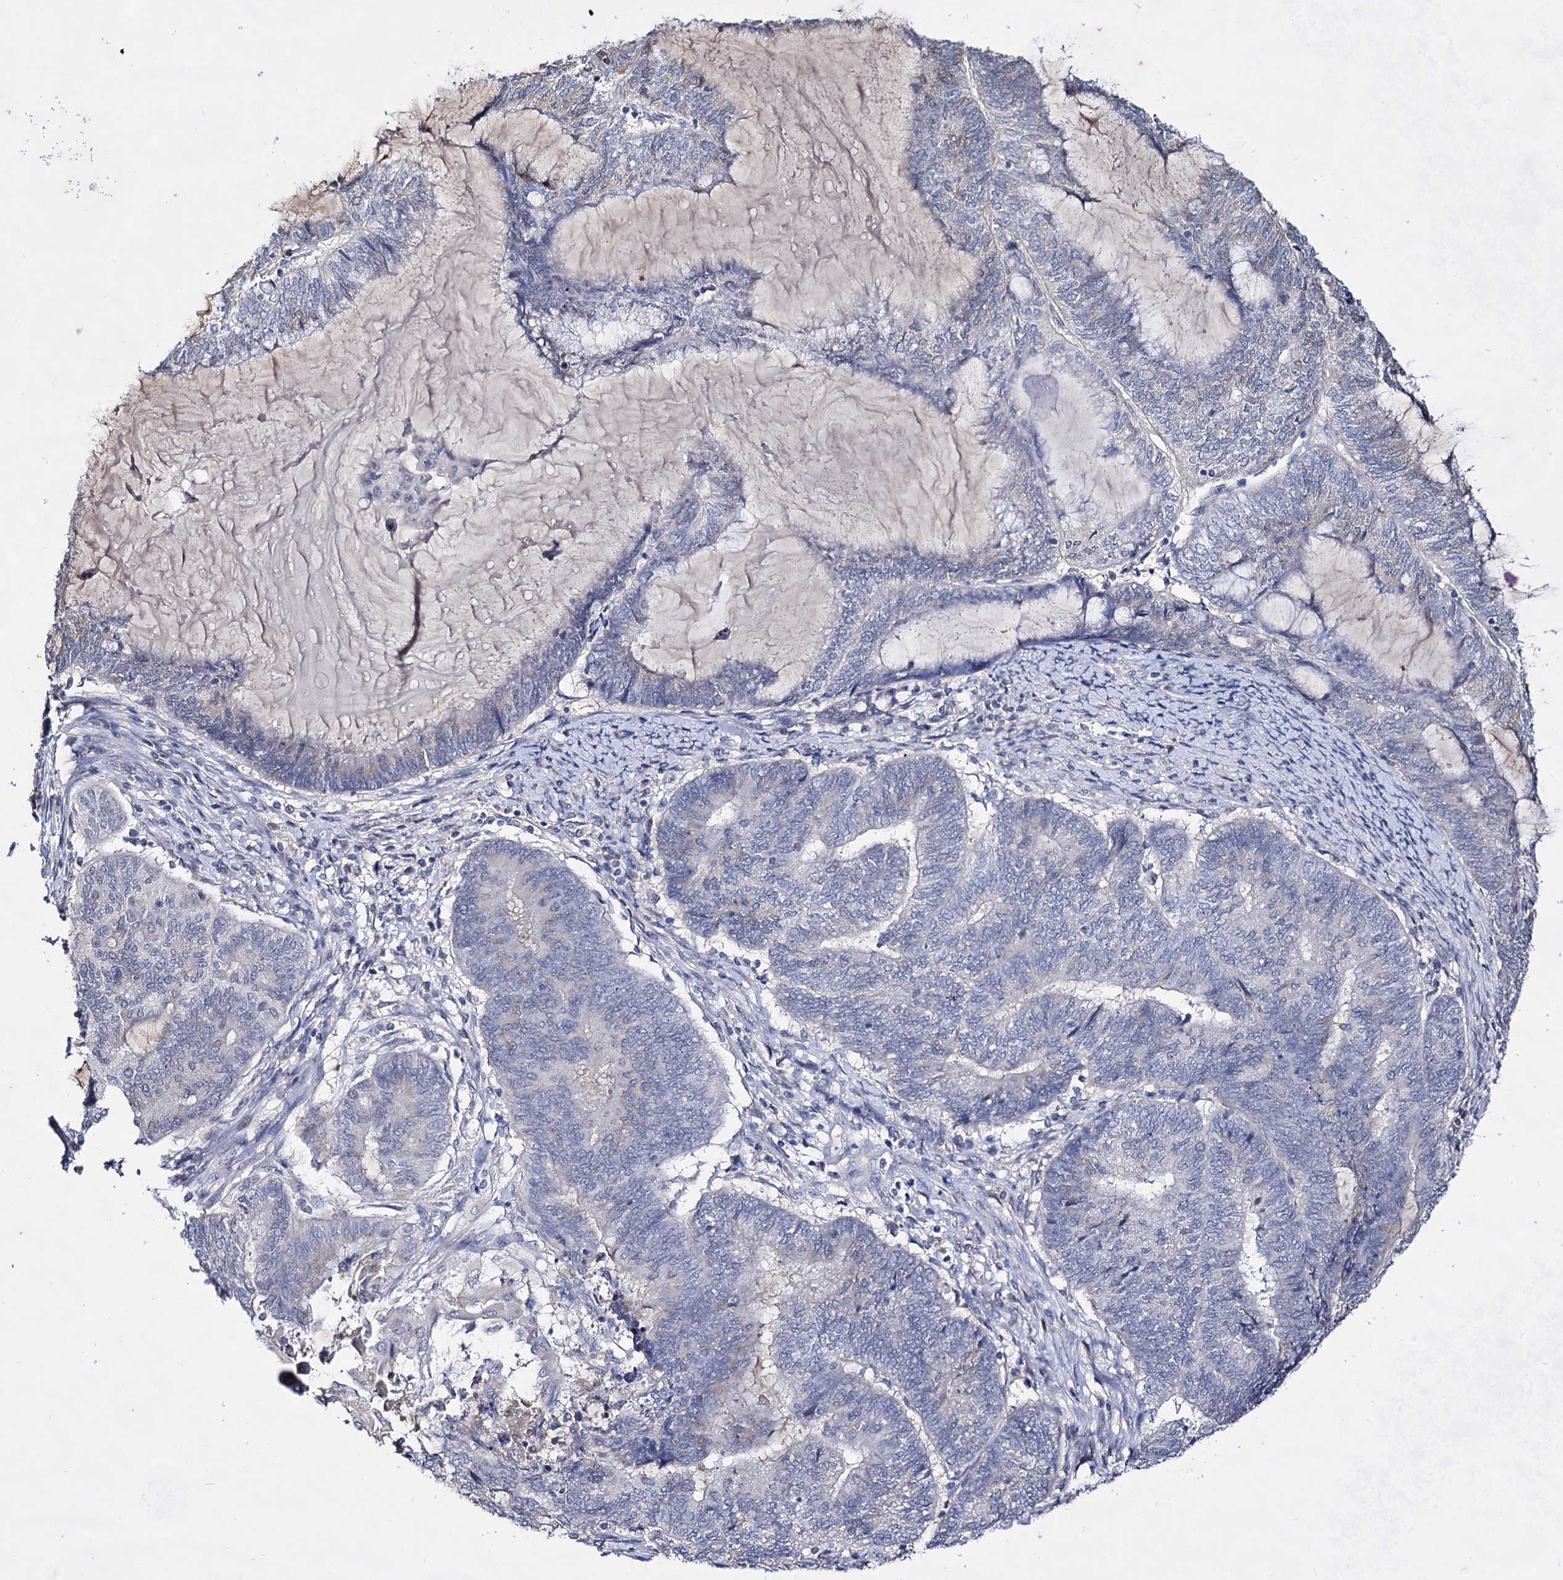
{"staining": {"intensity": "negative", "quantity": "none", "location": "none"}, "tissue": "endometrial cancer", "cell_type": "Tumor cells", "image_type": "cancer", "snomed": [{"axis": "morphology", "description": "Adenocarcinoma, NOS"}, {"axis": "topography", "description": "Uterus"}, {"axis": "topography", "description": "Endometrium"}], "caption": "A histopathology image of endometrial cancer (adenocarcinoma) stained for a protein demonstrates no brown staining in tumor cells.", "gene": "PLIN1", "patient": {"sex": "female", "age": 70}}